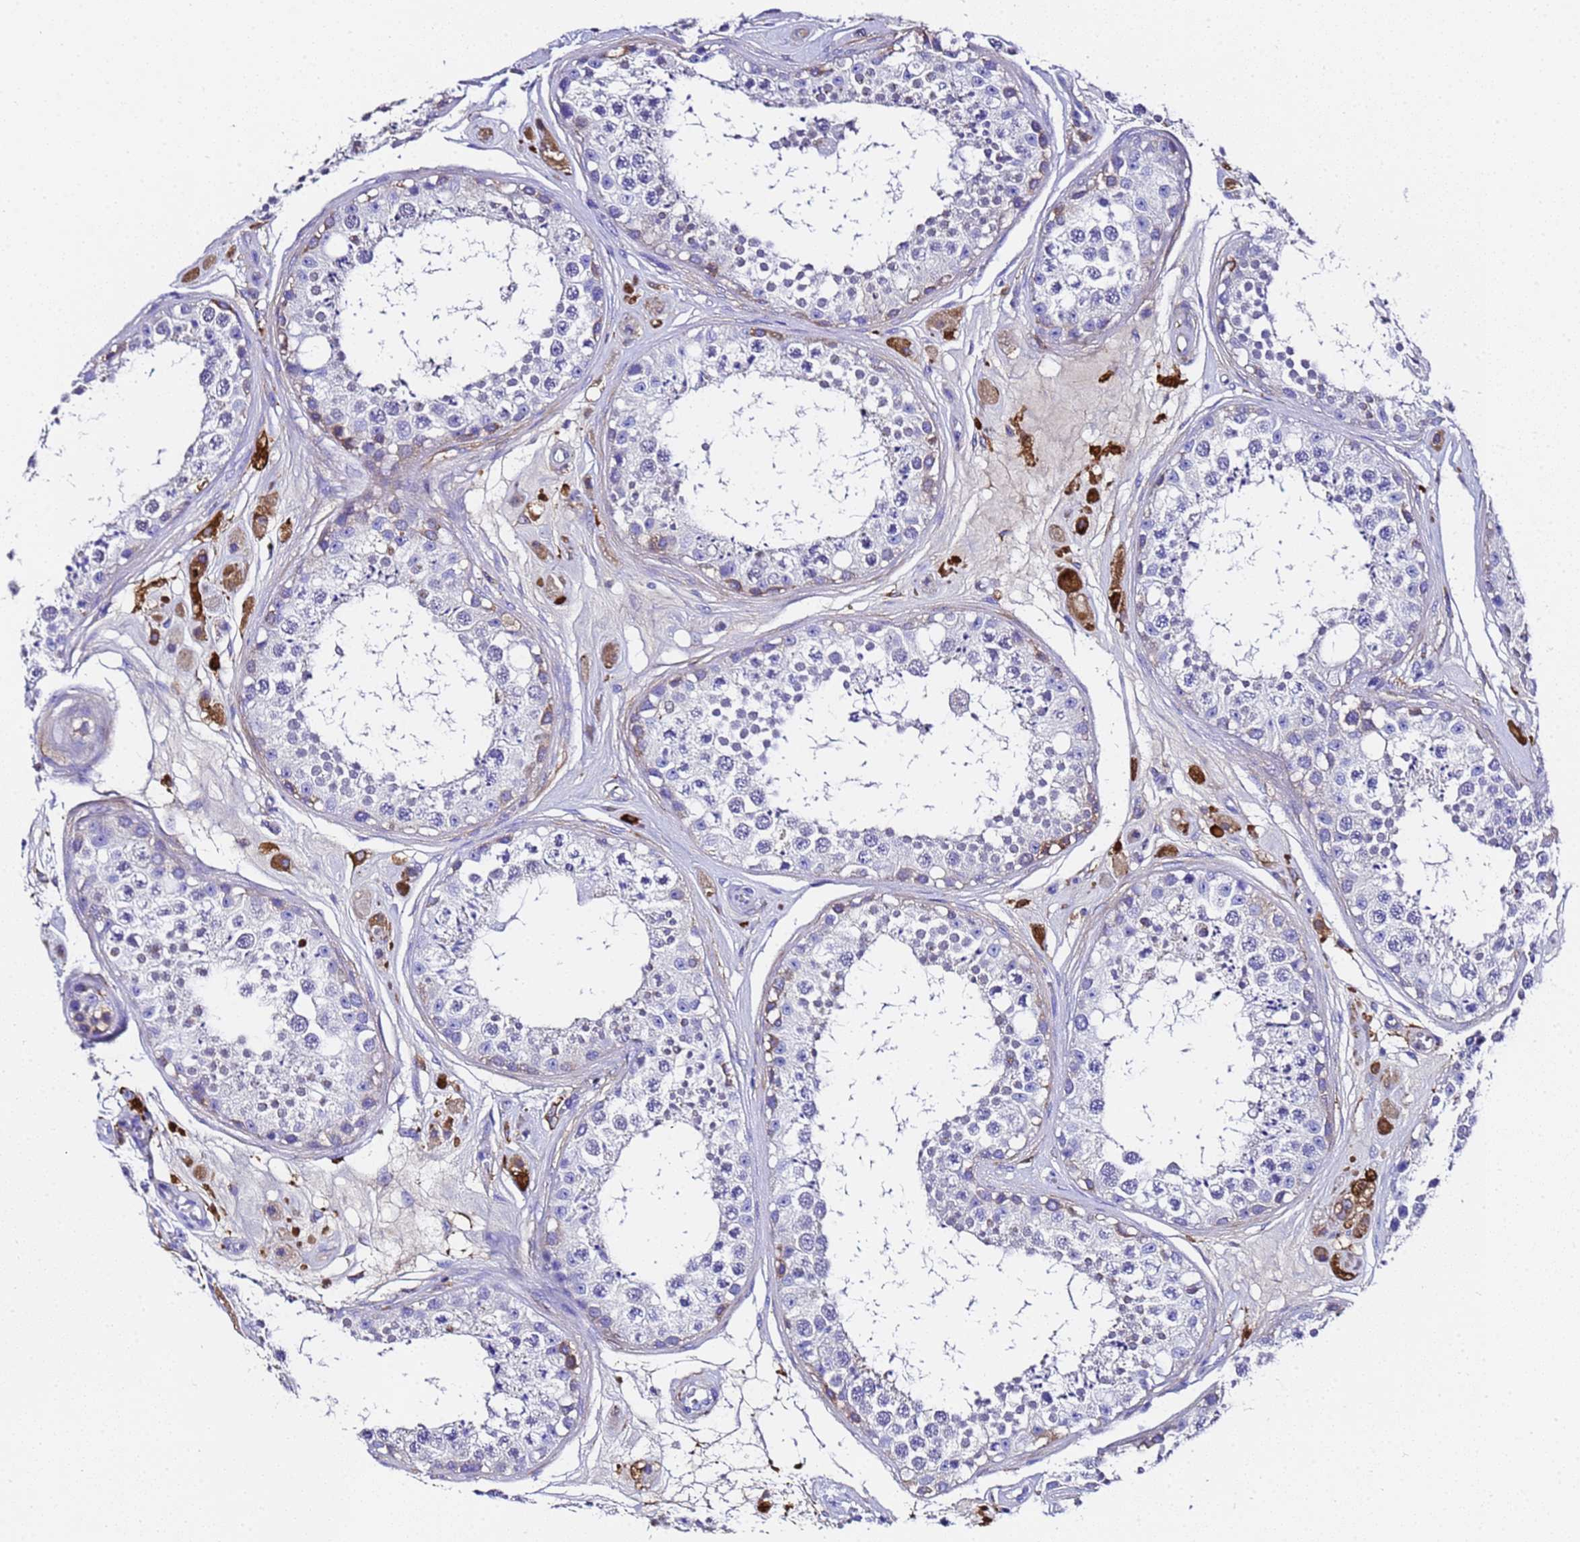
{"staining": {"intensity": "moderate", "quantity": "<25%", "location": "cytoplasmic/membranous"}, "tissue": "testis", "cell_type": "Cells in seminiferous ducts", "image_type": "normal", "snomed": [{"axis": "morphology", "description": "Normal tissue, NOS"}, {"axis": "topography", "description": "Testis"}], "caption": "Immunohistochemical staining of benign testis exhibits low levels of moderate cytoplasmic/membranous staining in approximately <25% of cells in seminiferous ducts.", "gene": "FTL", "patient": {"sex": "male", "age": 25}}